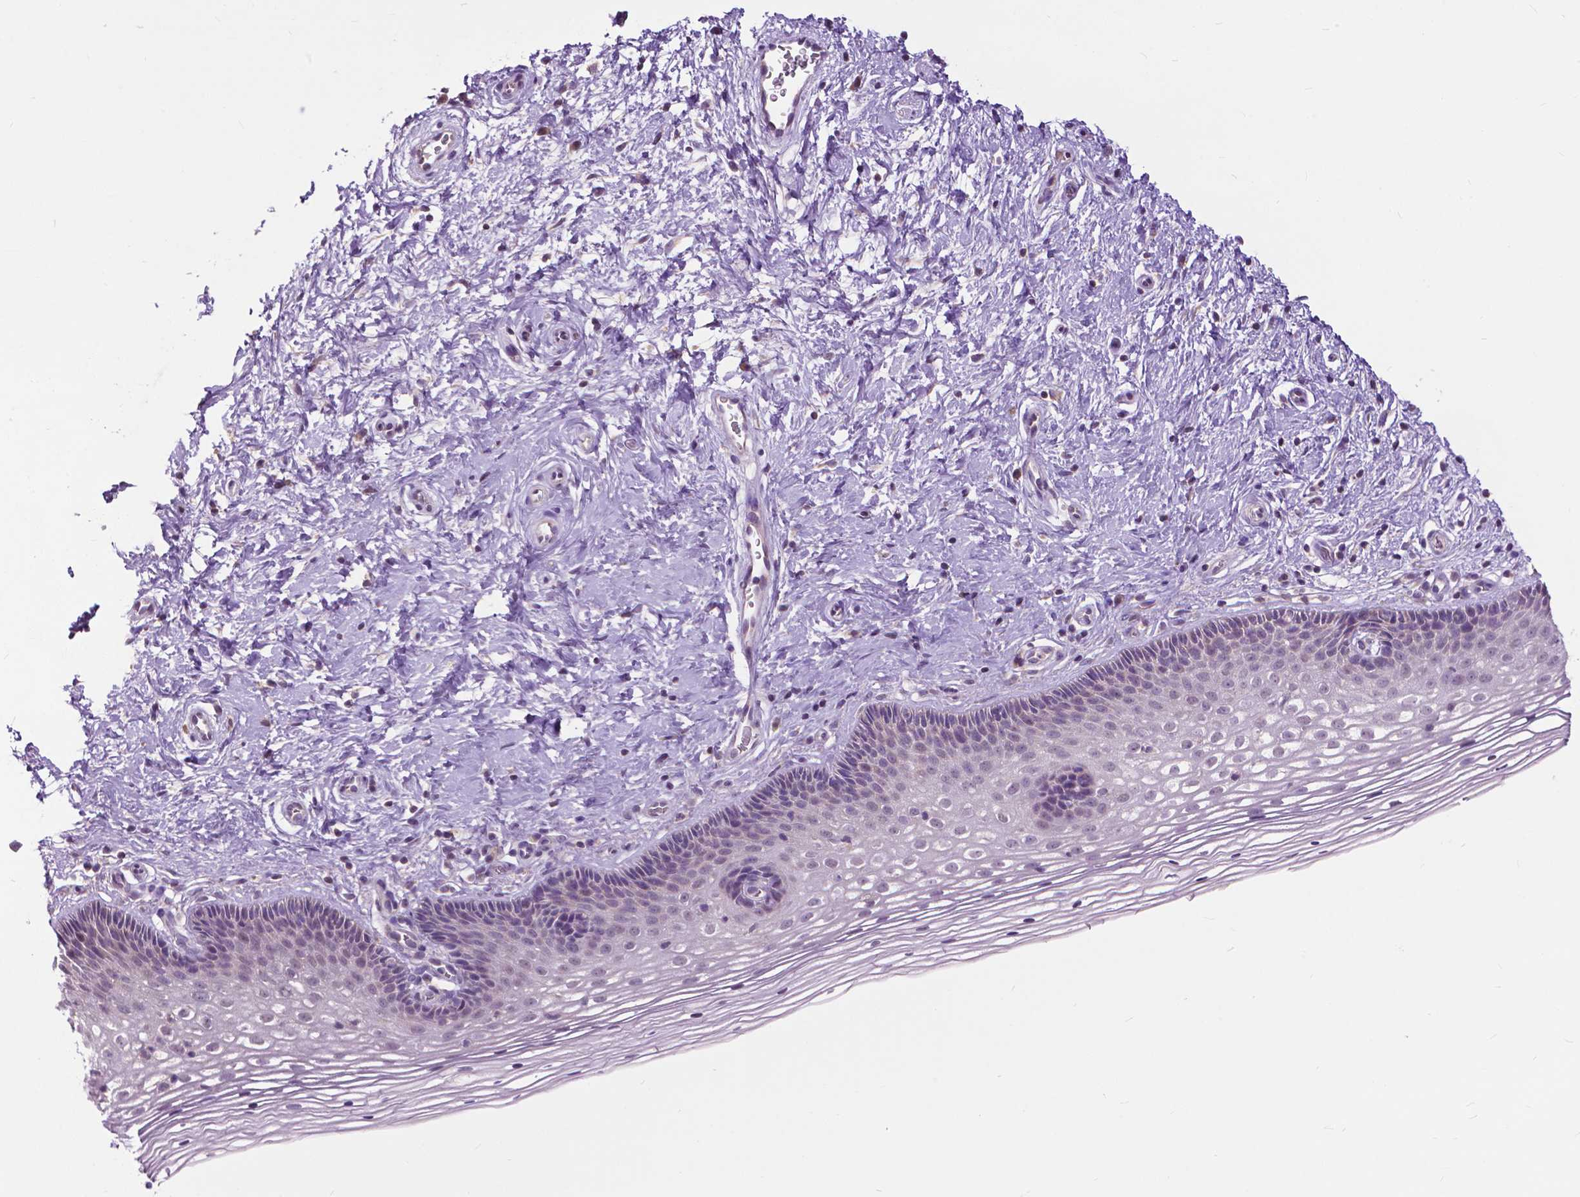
{"staining": {"intensity": "negative", "quantity": "none", "location": "none"}, "tissue": "cervix", "cell_type": "Glandular cells", "image_type": "normal", "snomed": [{"axis": "morphology", "description": "Normal tissue, NOS"}, {"axis": "topography", "description": "Cervix"}], "caption": "Immunohistochemistry of unremarkable human cervix shows no positivity in glandular cells. (DAB (3,3'-diaminobenzidine) immunohistochemistry visualized using brightfield microscopy, high magnification).", "gene": "TTC9B", "patient": {"sex": "female", "age": 34}}